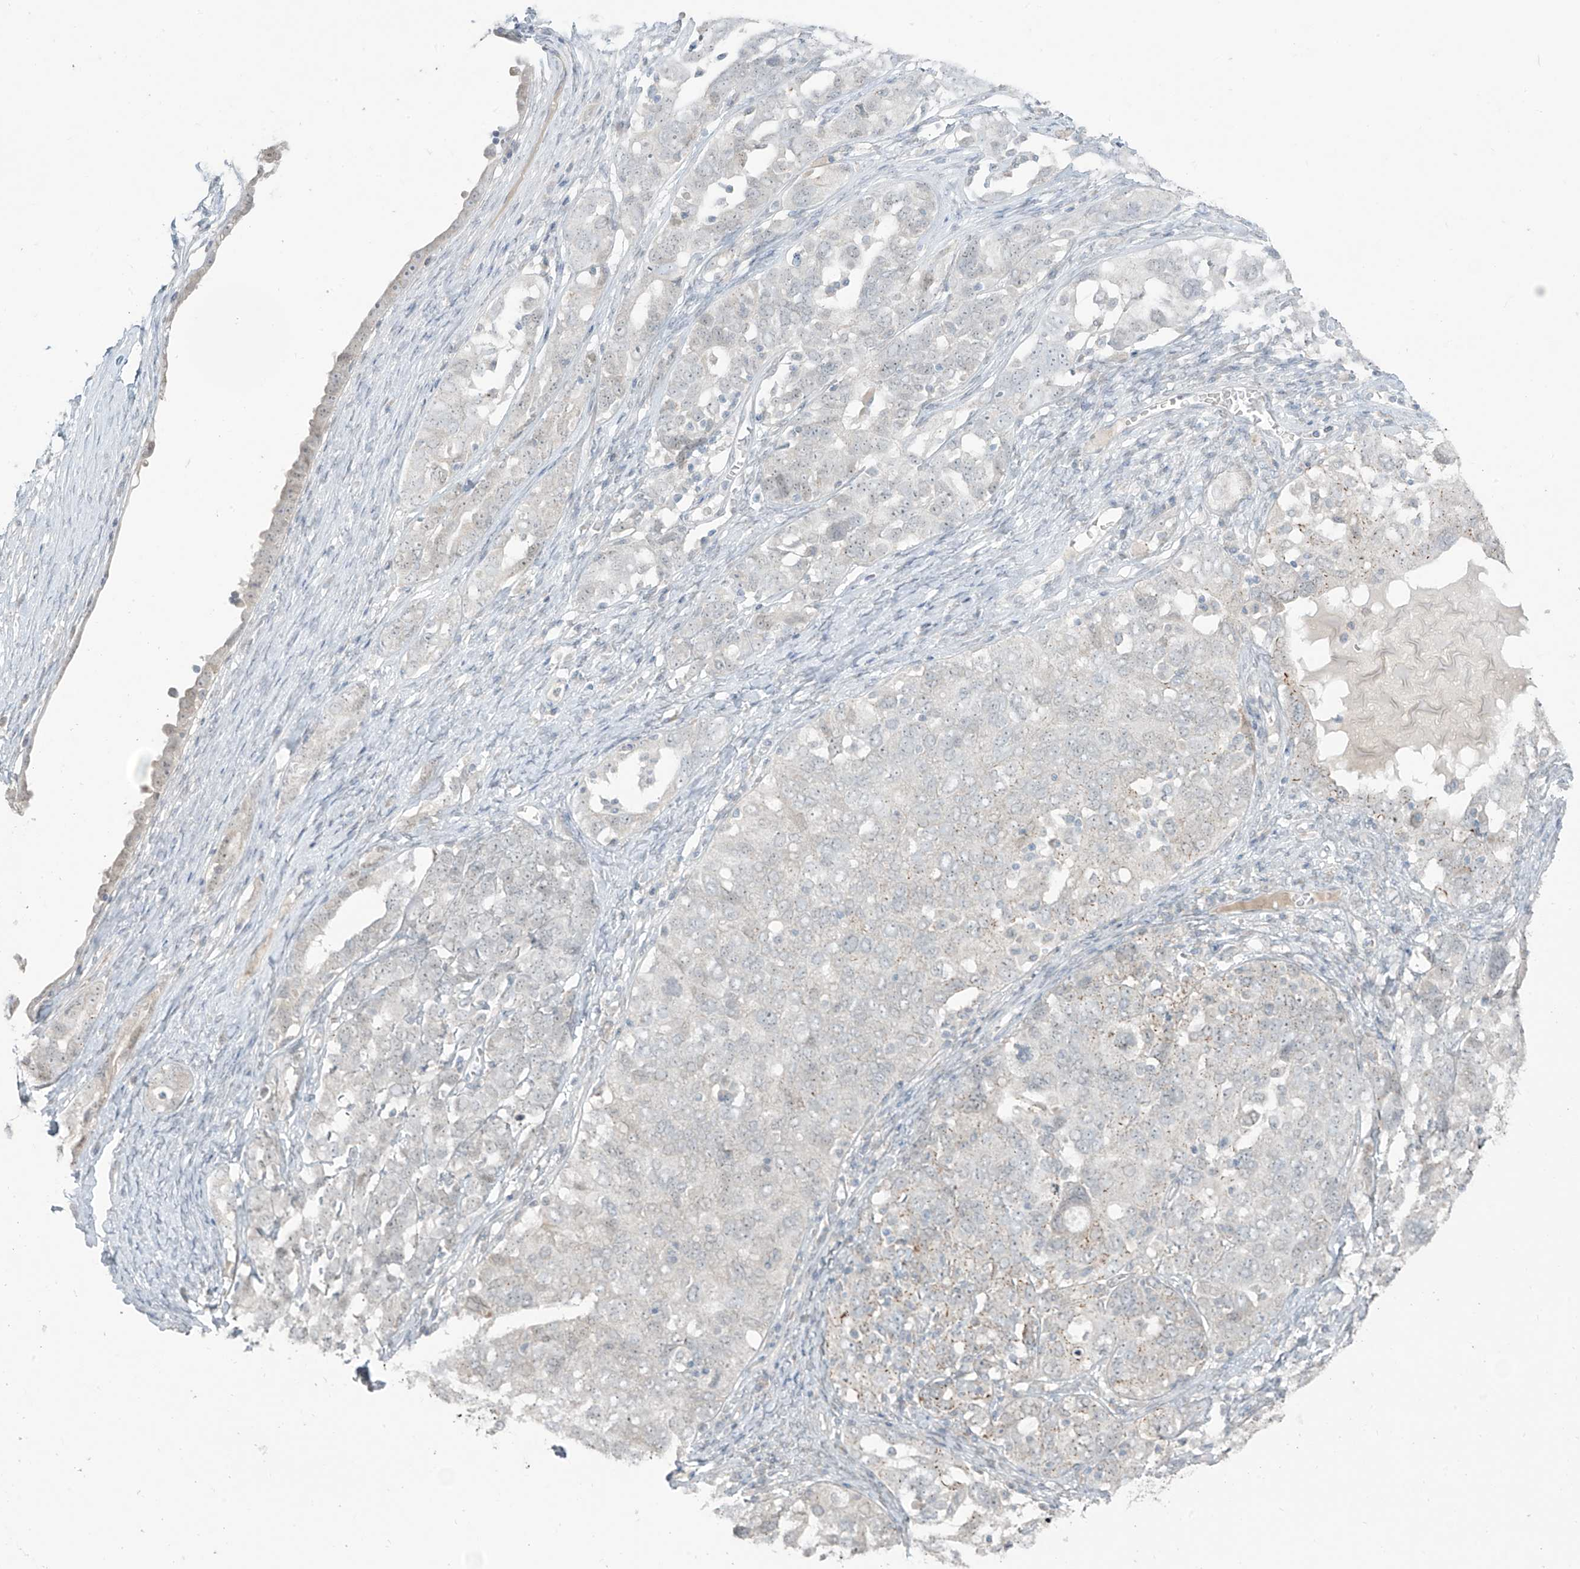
{"staining": {"intensity": "weak", "quantity": "<25%", "location": "cytoplasmic/membranous"}, "tissue": "ovarian cancer", "cell_type": "Tumor cells", "image_type": "cancer", "snomed": [{"axis": "morphology", "description": "Carcinoma, endometroid"}, {"axis": "topography", "description": "Ovary"}], "caption": "This is an immunohistochemistry (IHC) micrograph of human ovarian cancer. There is no expression in tumor cells.", "gene": "PRDM6", "patient": {"sex": "female", "age": 62}}